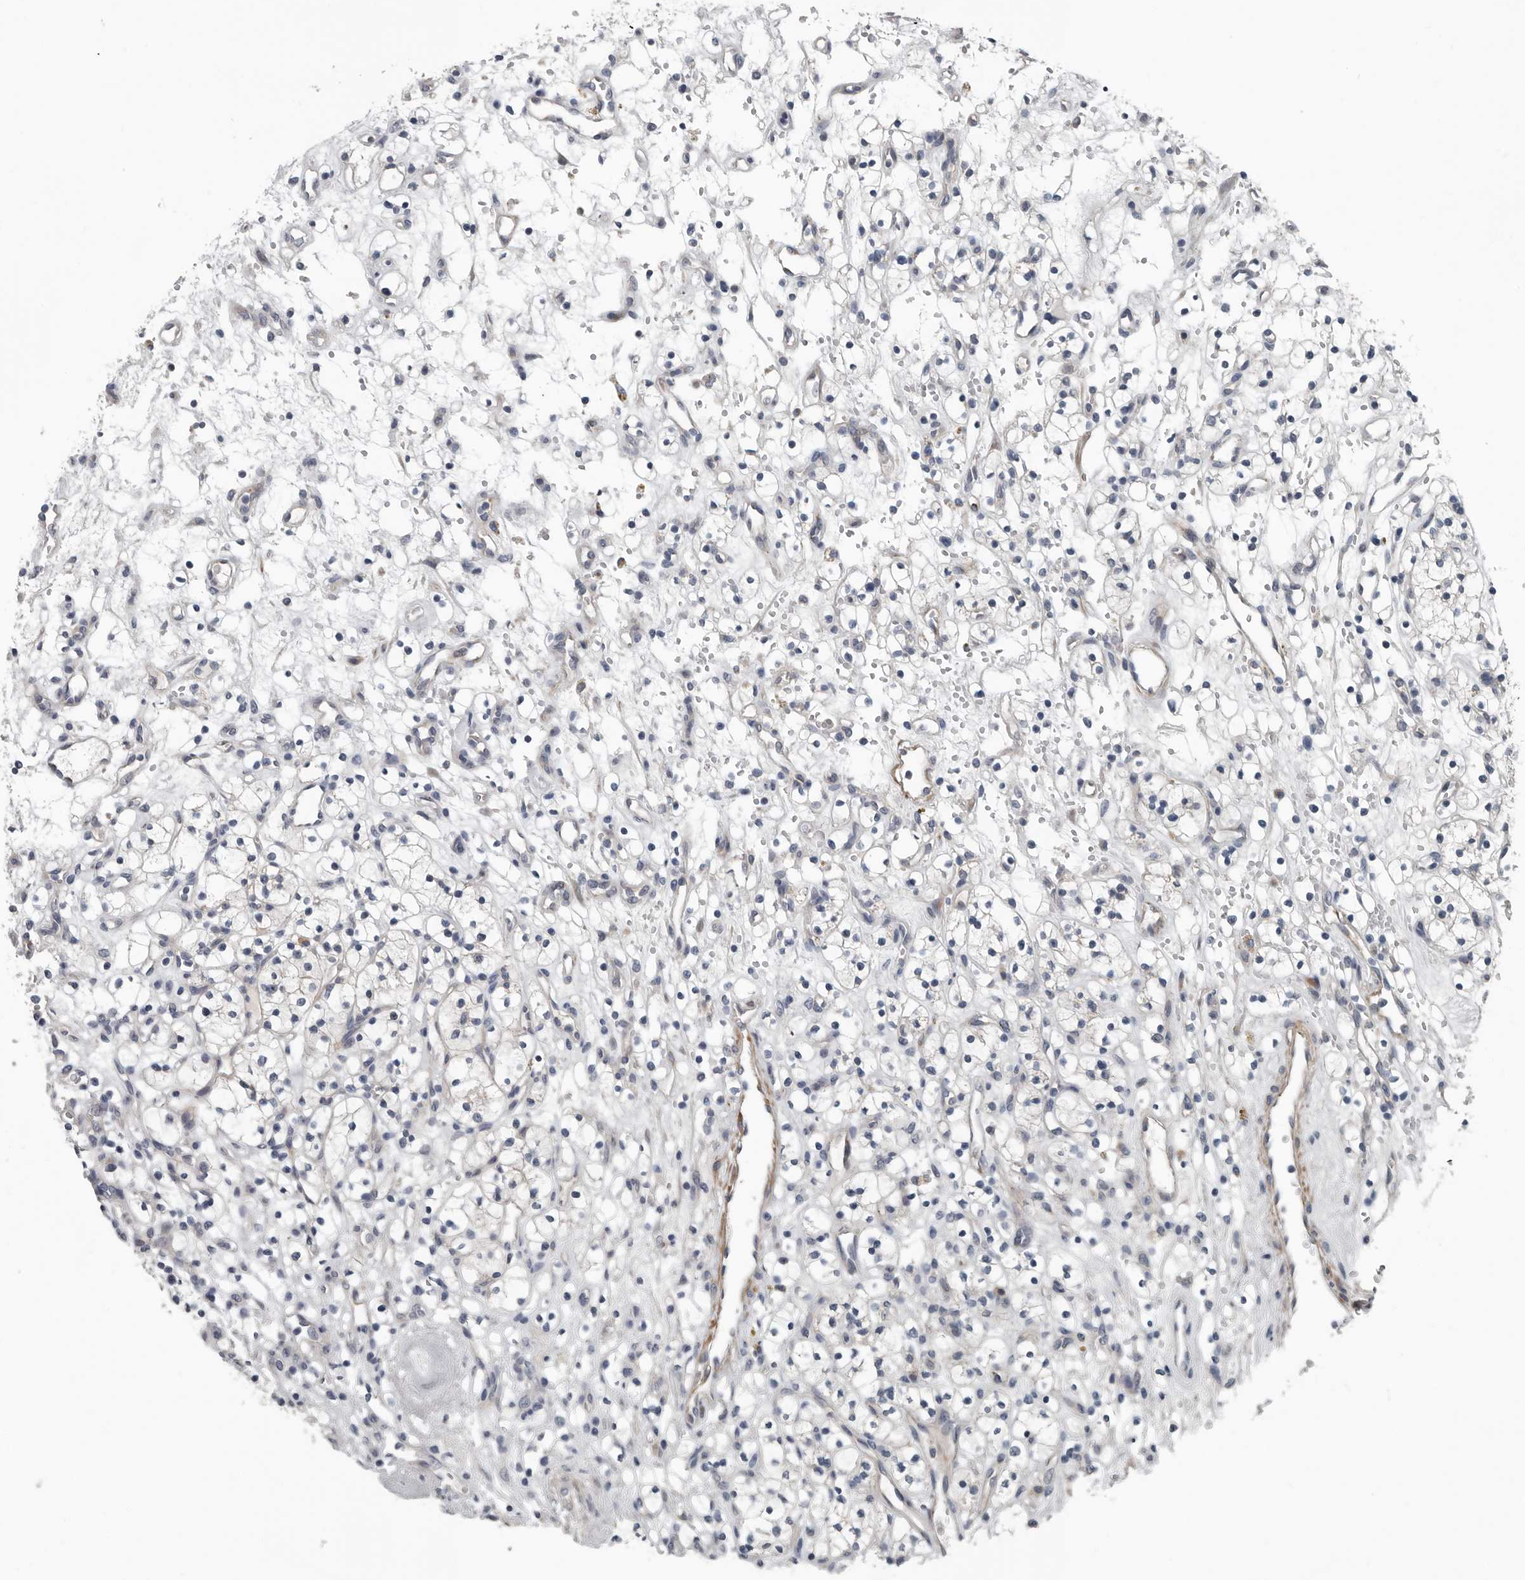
{"staining": {"intensity": "negative", "quantity": "none", "location": "none"}, "tissue": "renal cancer", "cell_type": "Tumor cells", "image_type": "cancer", "snomed": [{"axis": "morphology", "description": "Adenocarcinoma, NOS"}, {"axis": "topography", "description": "Kidney"}], "caption": "The histopathology image displays no significant expression in tumor cells of renal cancer. (Stains: DAB (3,3'-diaminobenzidine) IHC with hematoxylin counter stain, Microscopy: brightfield microscopy at high magnification).", "gene": "DPY19L4", "patient": {"sex": "female", "age": 57}}